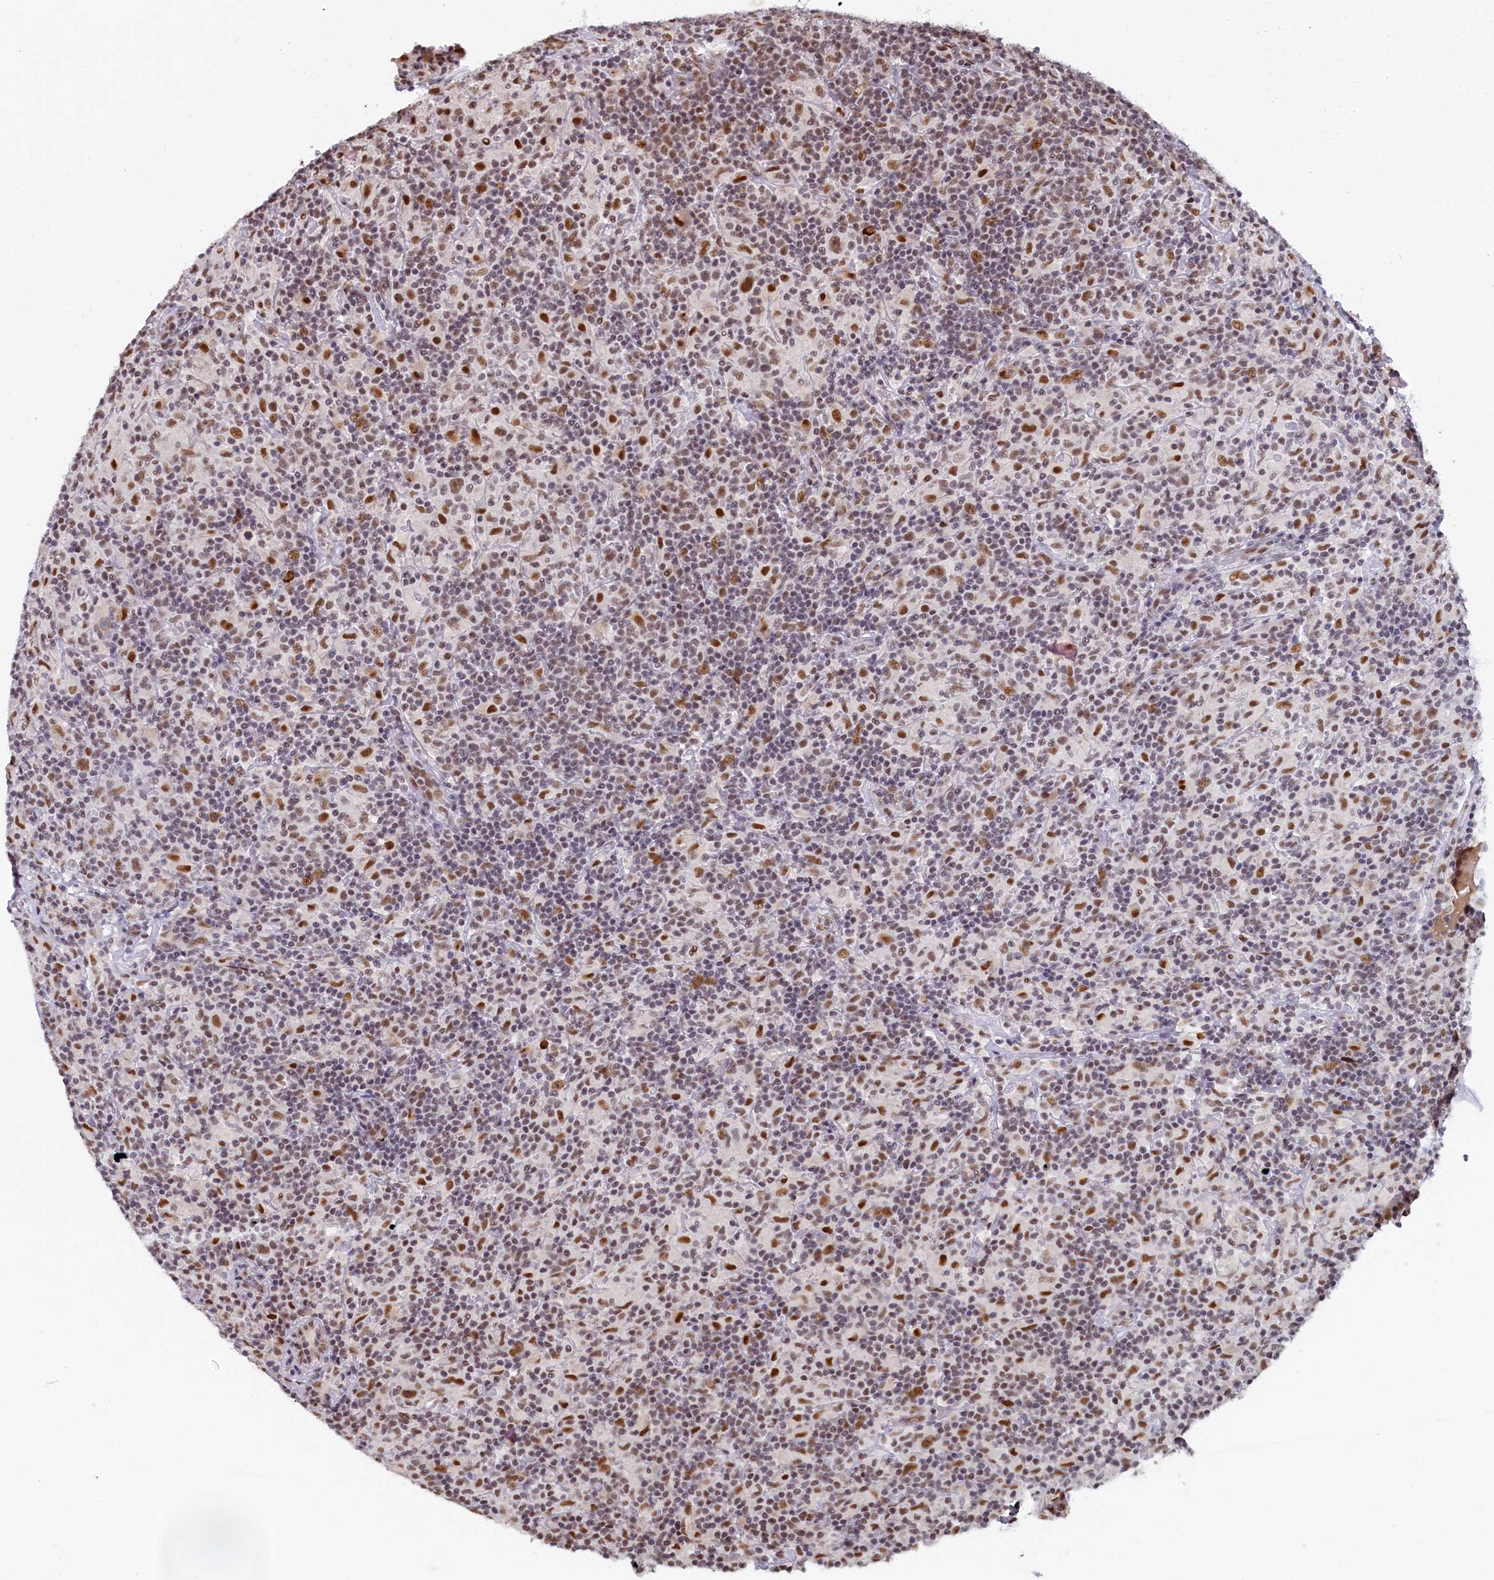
{"staining": {"intensity": "moderate", "quantity": ">75%", "location": "nuclear"}, "tissue": "lymphoma", "cell_type": "Tumor cells", "image_type": "cancer", "snomed": [{"axis": "morphology", "description": "Hodgkin's disease, NOS"}, {"axis": "topography", "description": "Lymph node"}], "caption": "Human lymphoma stained for a protein (brown) shows moderate nuclear positive positivity in approximately >75% of tumor cells.", "gene": "INTS14", "patient": {"sex": "male", "age": 70}}